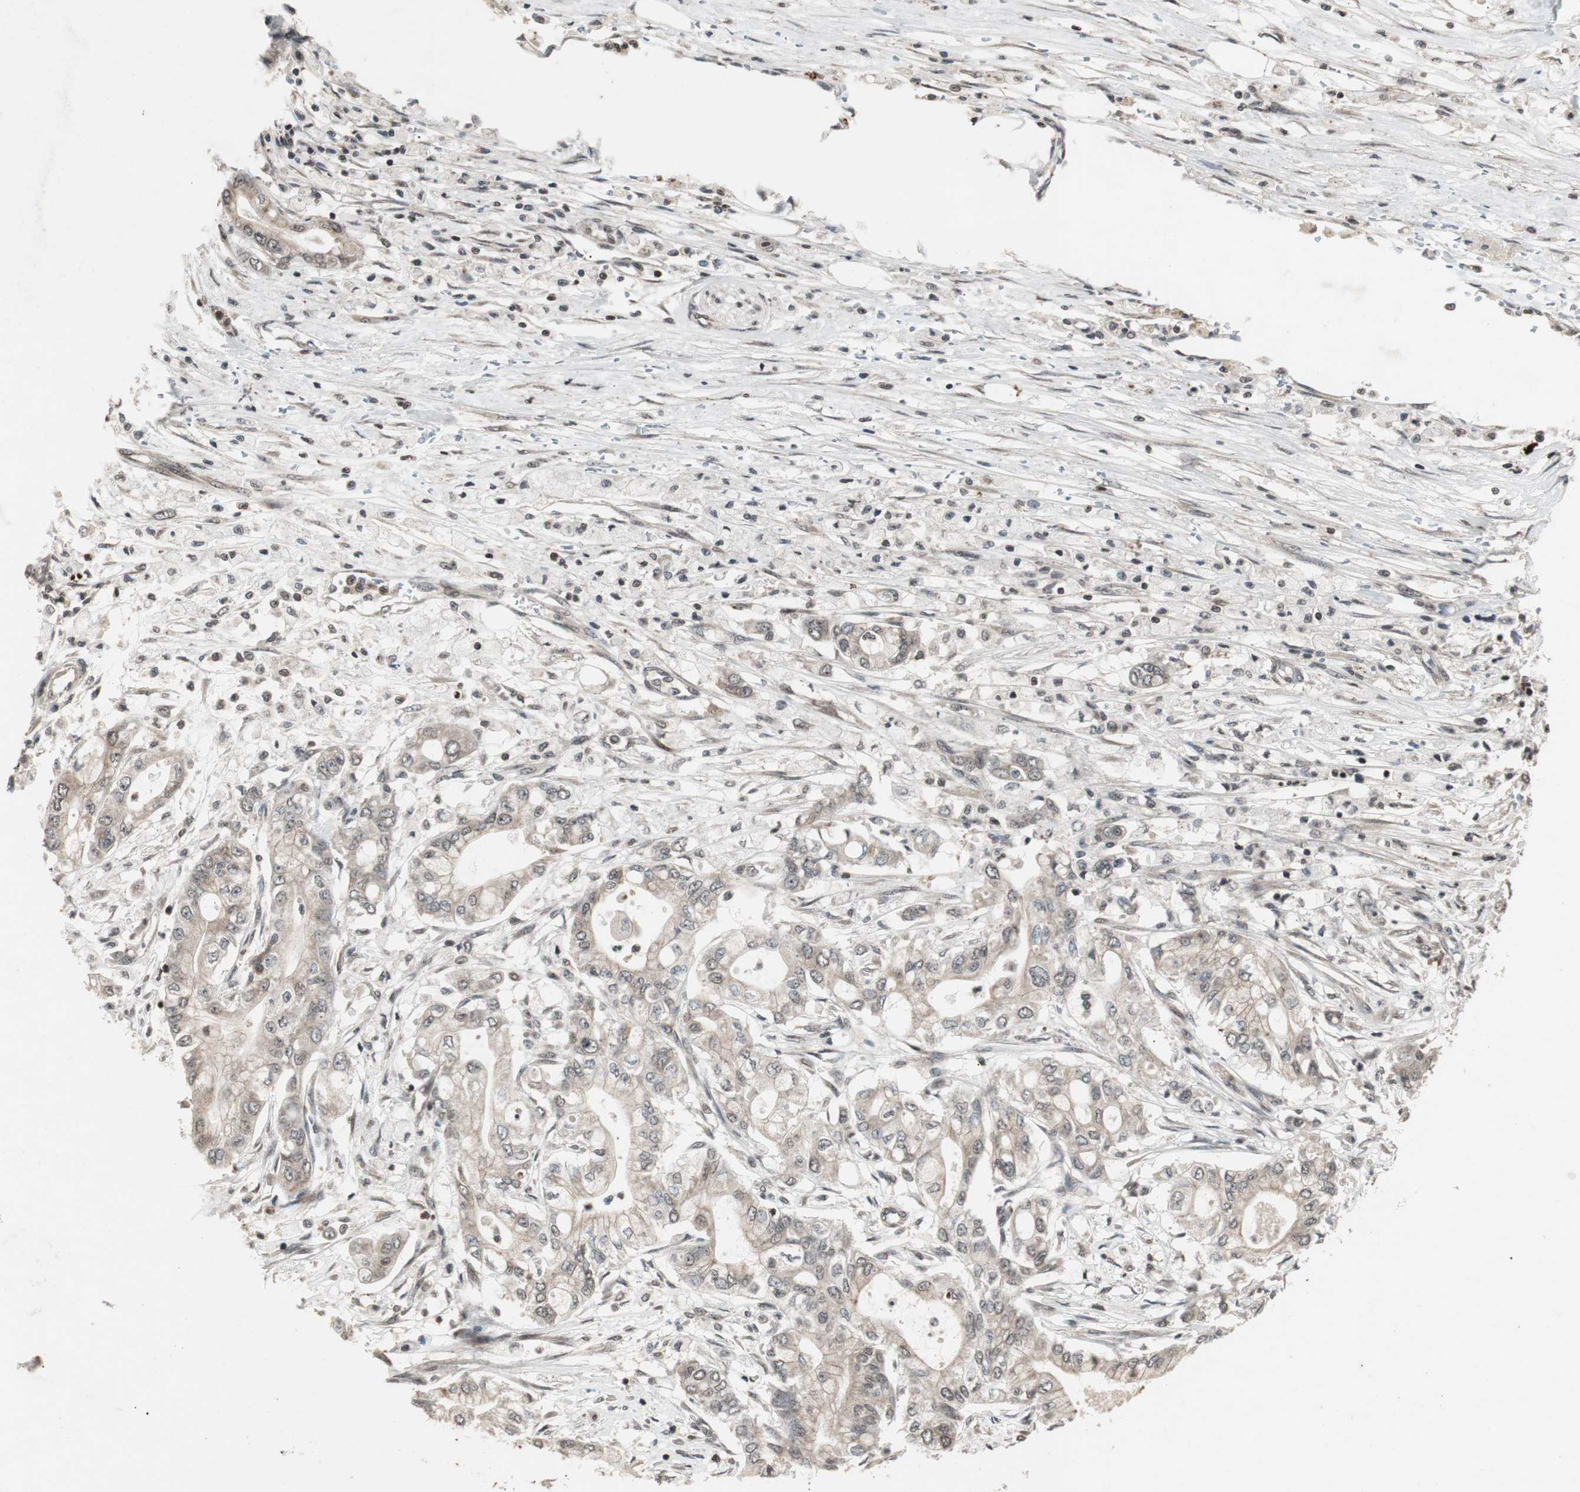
{"staining": {"intensity": "weak", "quantity": ">75%", "location": "cytoplasmic/membranous"}, "tissue": "pancreatic cancer", "cell_type": "Tumor cells", "image_type": "cancer", "snomed": [{"axis": "morphology", "description": "Adenocarcinoma, NOS"}, {"axis": "topography", "description": "Pancreas"}], "caption": "Pancreatic cancer (adenocarcinoma) stained for a protein (brown) displays weak cytoplasmic/membranous positive positivity in approximately >75% of tumor cells.", "gene": "ZFC3H1", "patient": {"sex": "male", "age": 70}}